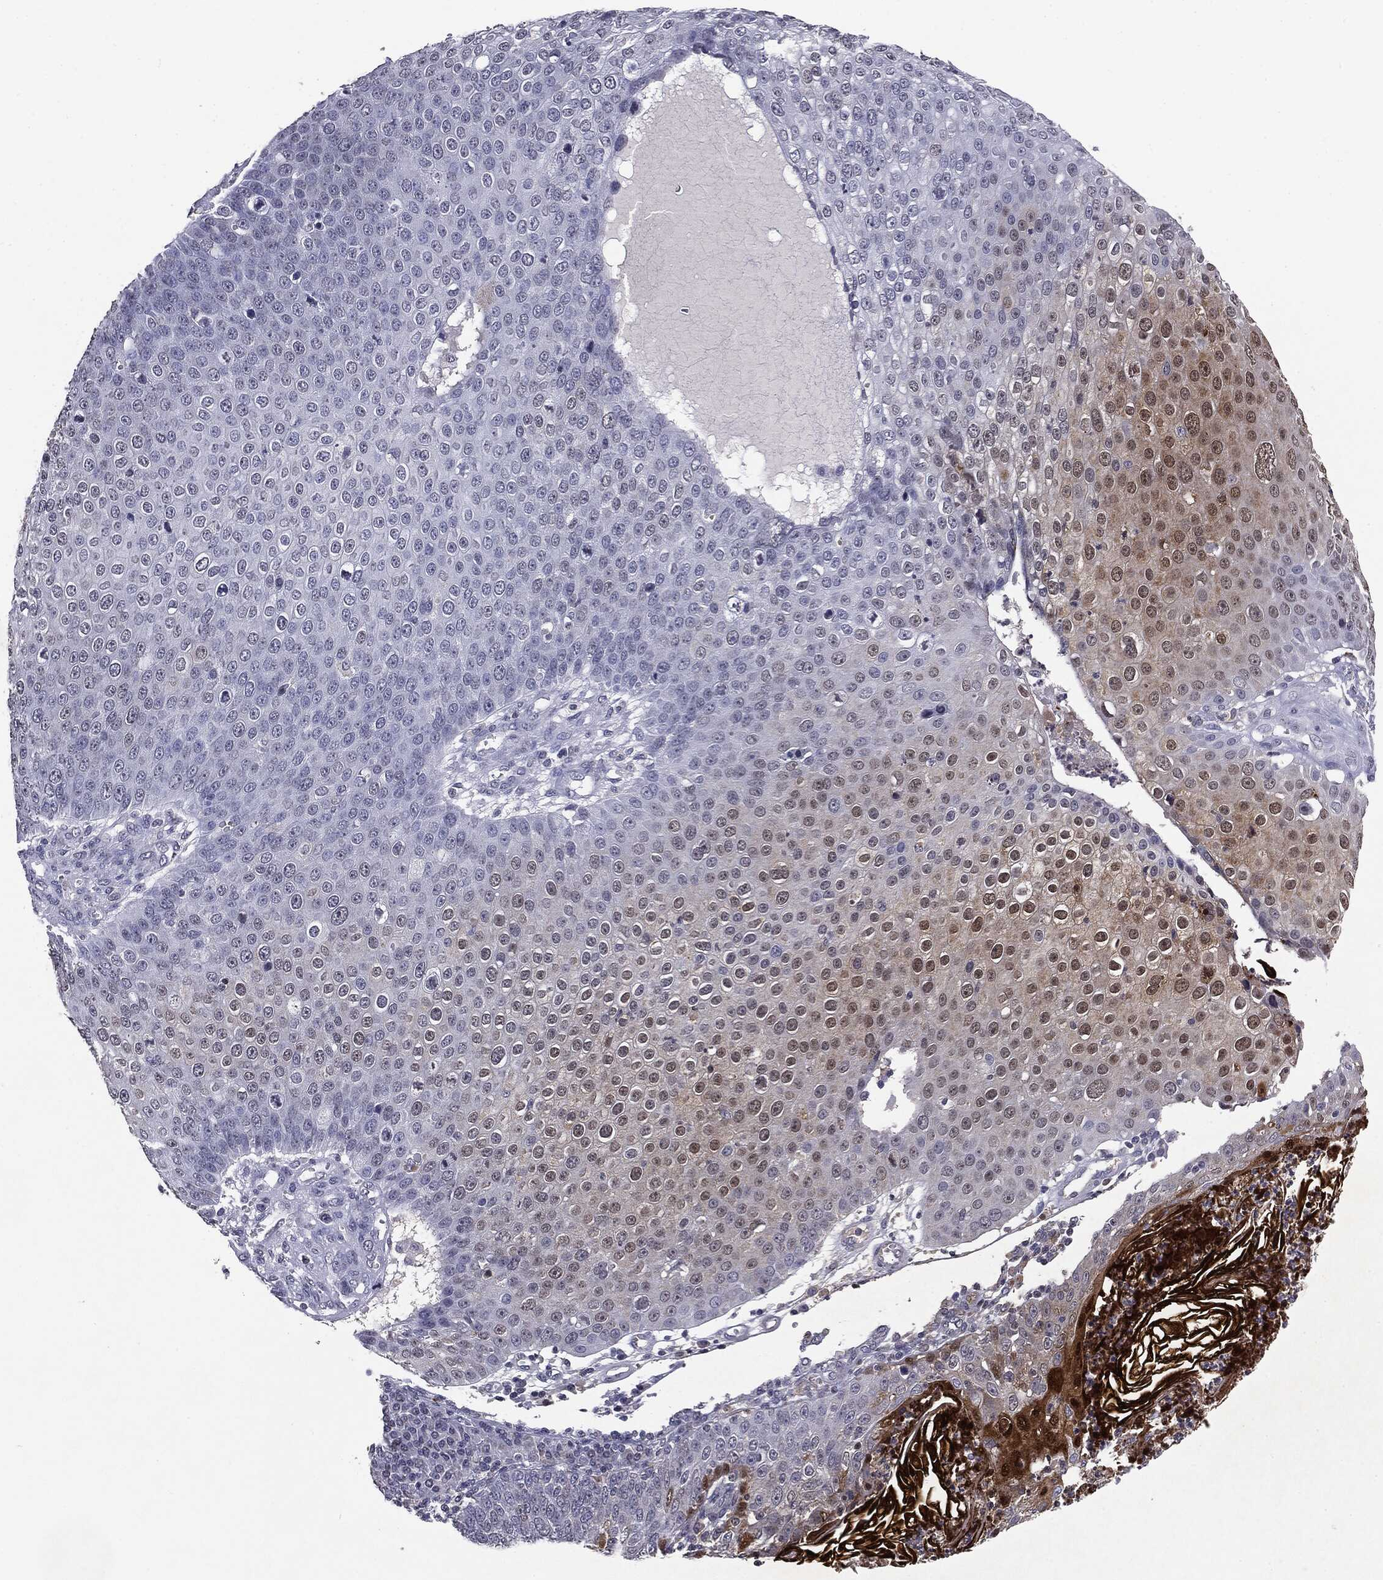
{"staining": {"intensity": "moderate", "quantity": "<25%", "location": "nuclear"}, "tissue": "skin cancer", "cell_type": "Tumor cells", "image_type": "cancer", "snomed": [{"axis": "morphology", "description": "Squamous cell carcinoma, NOS"}, {"axis": "topography", "description": "Skin"}], "caption": "Protein analysis of squamous cell carcinoma (skin) tissue exhibits moderate nuclear positivity in about <25% of tumor cells.", "gene": "SERPINB4", "patient": {"sex": "male", "age": 71}}